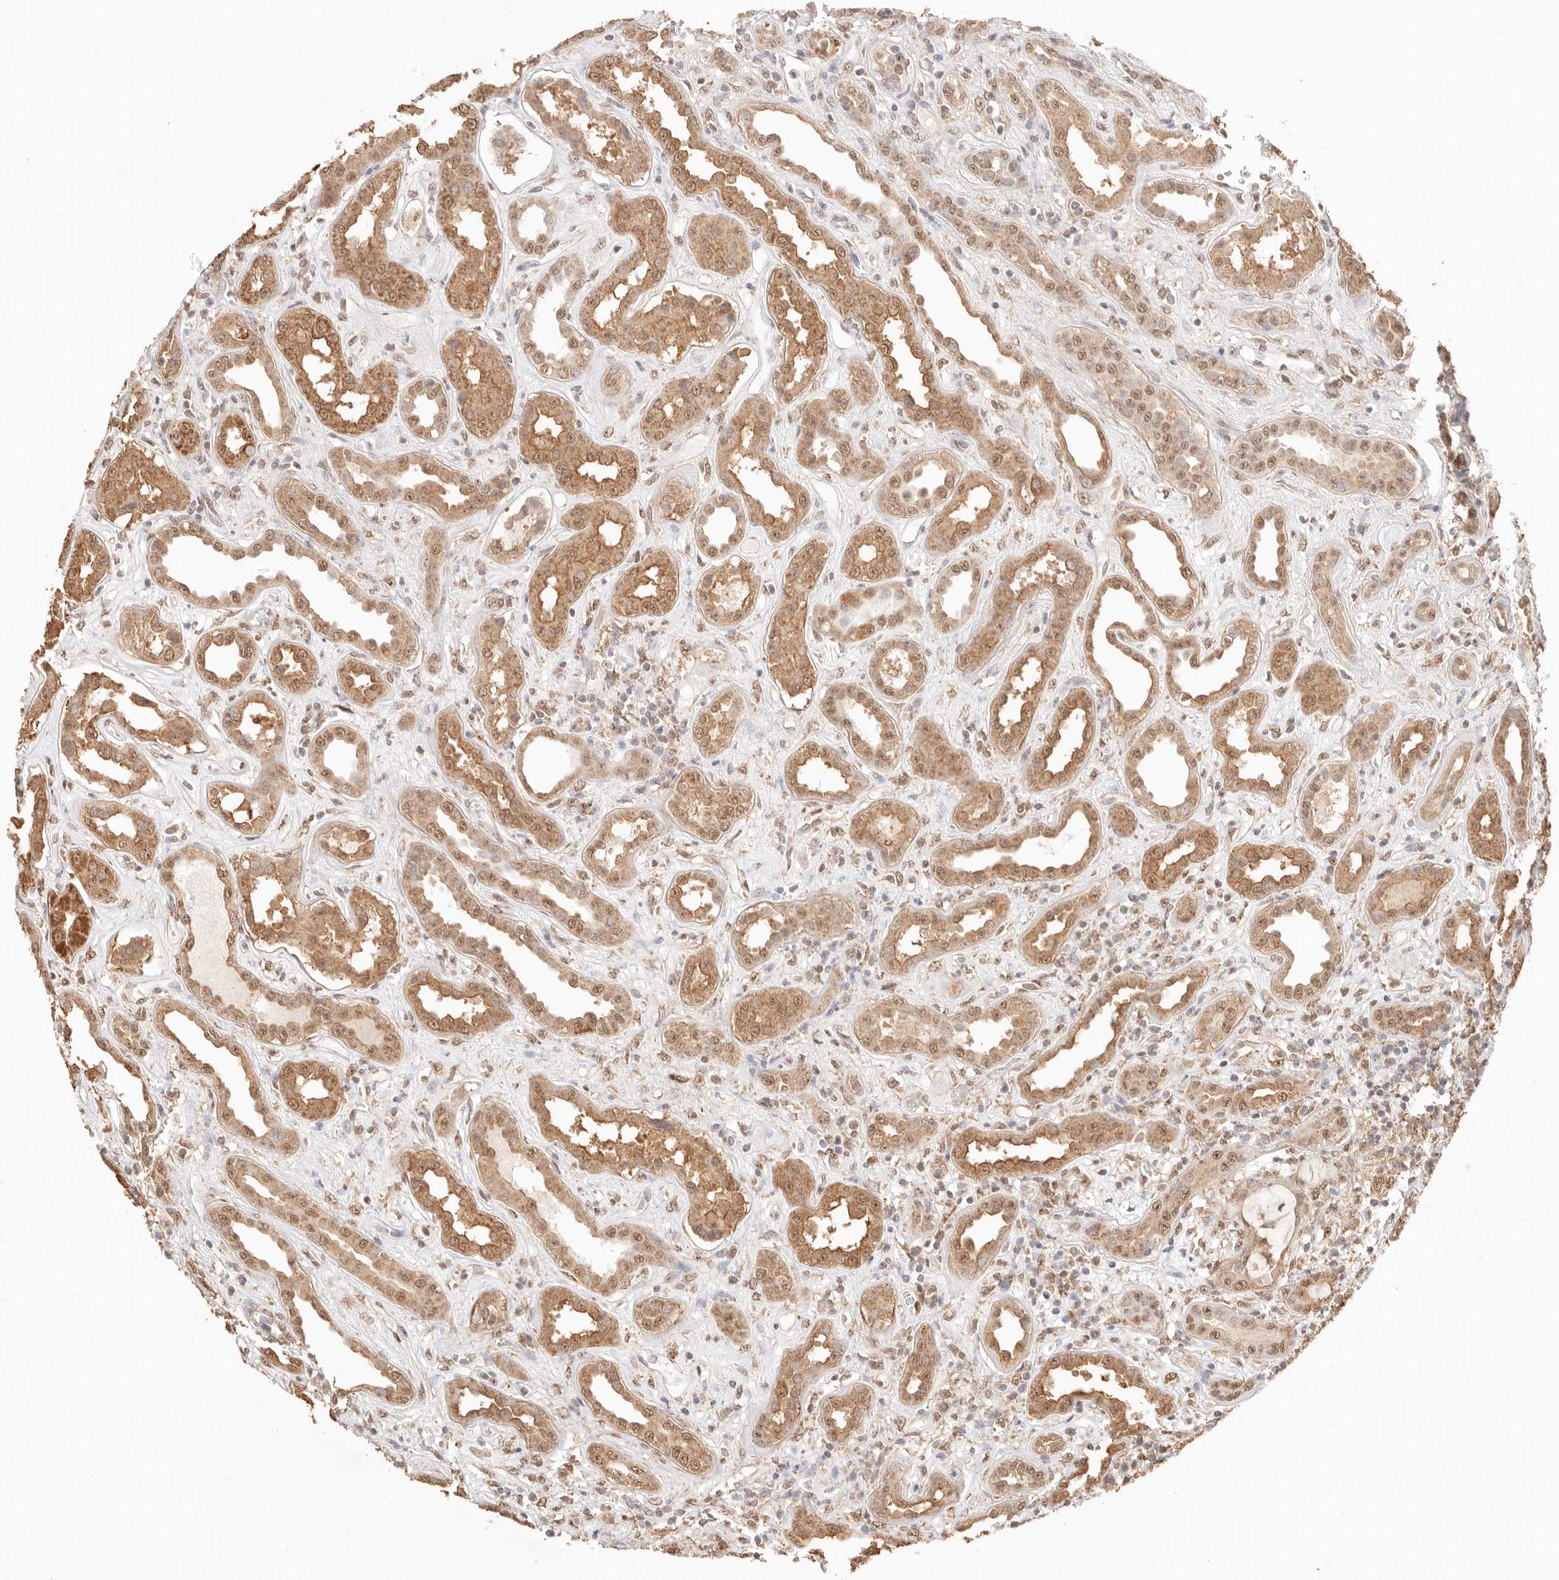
{"staining": {"intensity": "weak", "quantity": "<25%", "location": "cytoplasmic/membranous,nuclear"}, "tissue": "kidney", "cell_type": "Cells in glomeruli", "image_type": "normal", "snomed": [{"axis": "morphology", "description": "Normal tissue, NOS"}, {"axis": "topography", "description": "Kidney"}], "caption": "IHC of unremarkable kidney shows no expression in cells in glomeruli.", "gene": "IL1R2", "patient": {"sex": "male", "age": 59}}